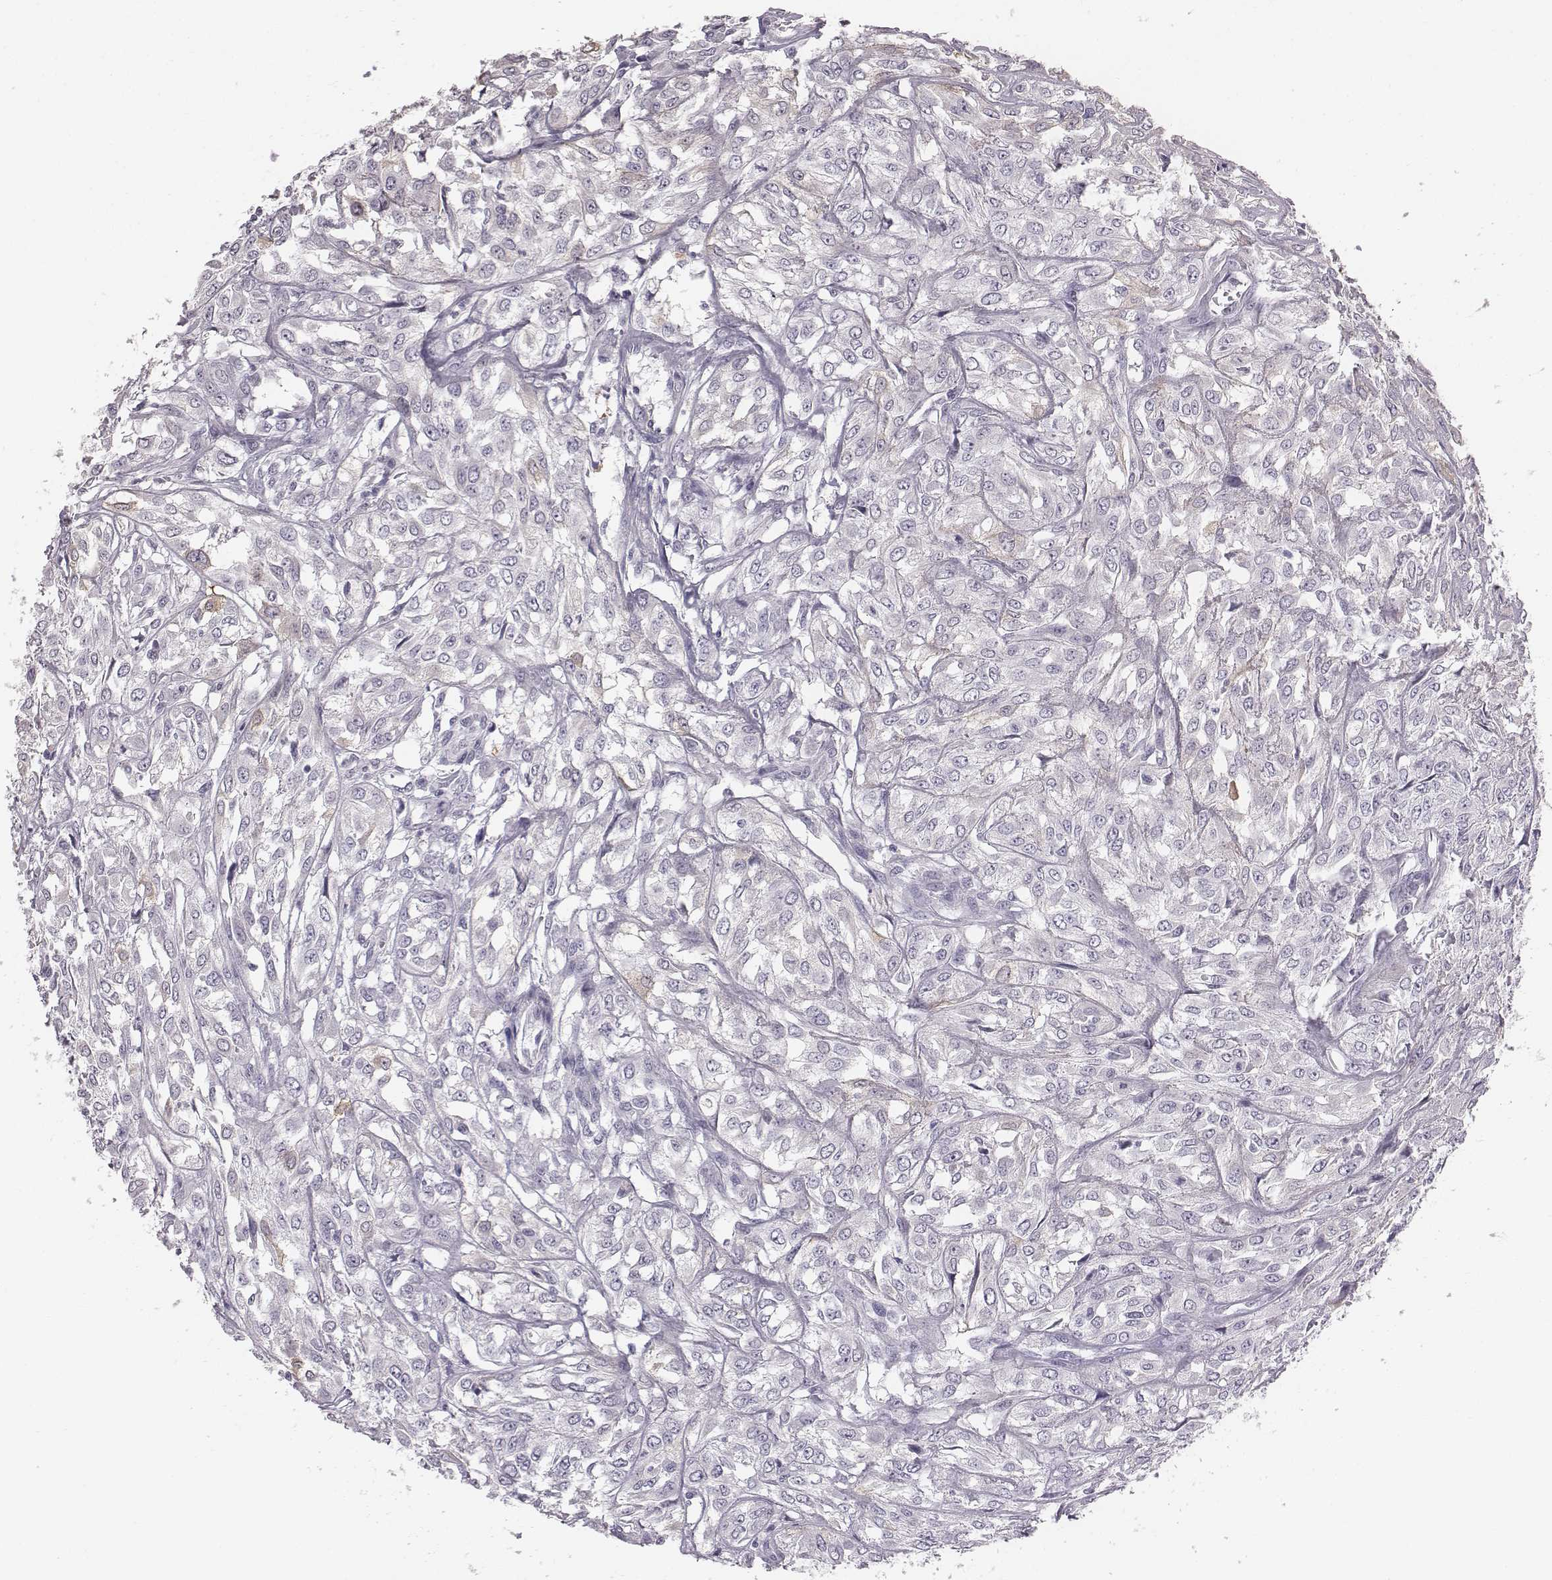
{"staining": {"intensity": "negative", "quantity": "none", "location": "none"}, "tissue": "urothelial cancer", "cell_type": "Tumor cells", "image_type": "cancer", "snomed": [{"axis": "morphology", "description": "Urothelial carcinoma, High grade"}, {"axis": "topography", "description": "Urinary bladder"}], "caption": "Urothelial cancer was stained to show a protein in brown. There is no significant positivity in tumor cells. (IHC, brightfield microscopy, high magnification).", "gene": "C6orf58", "patient": {"sex": "male", "age": 67}}